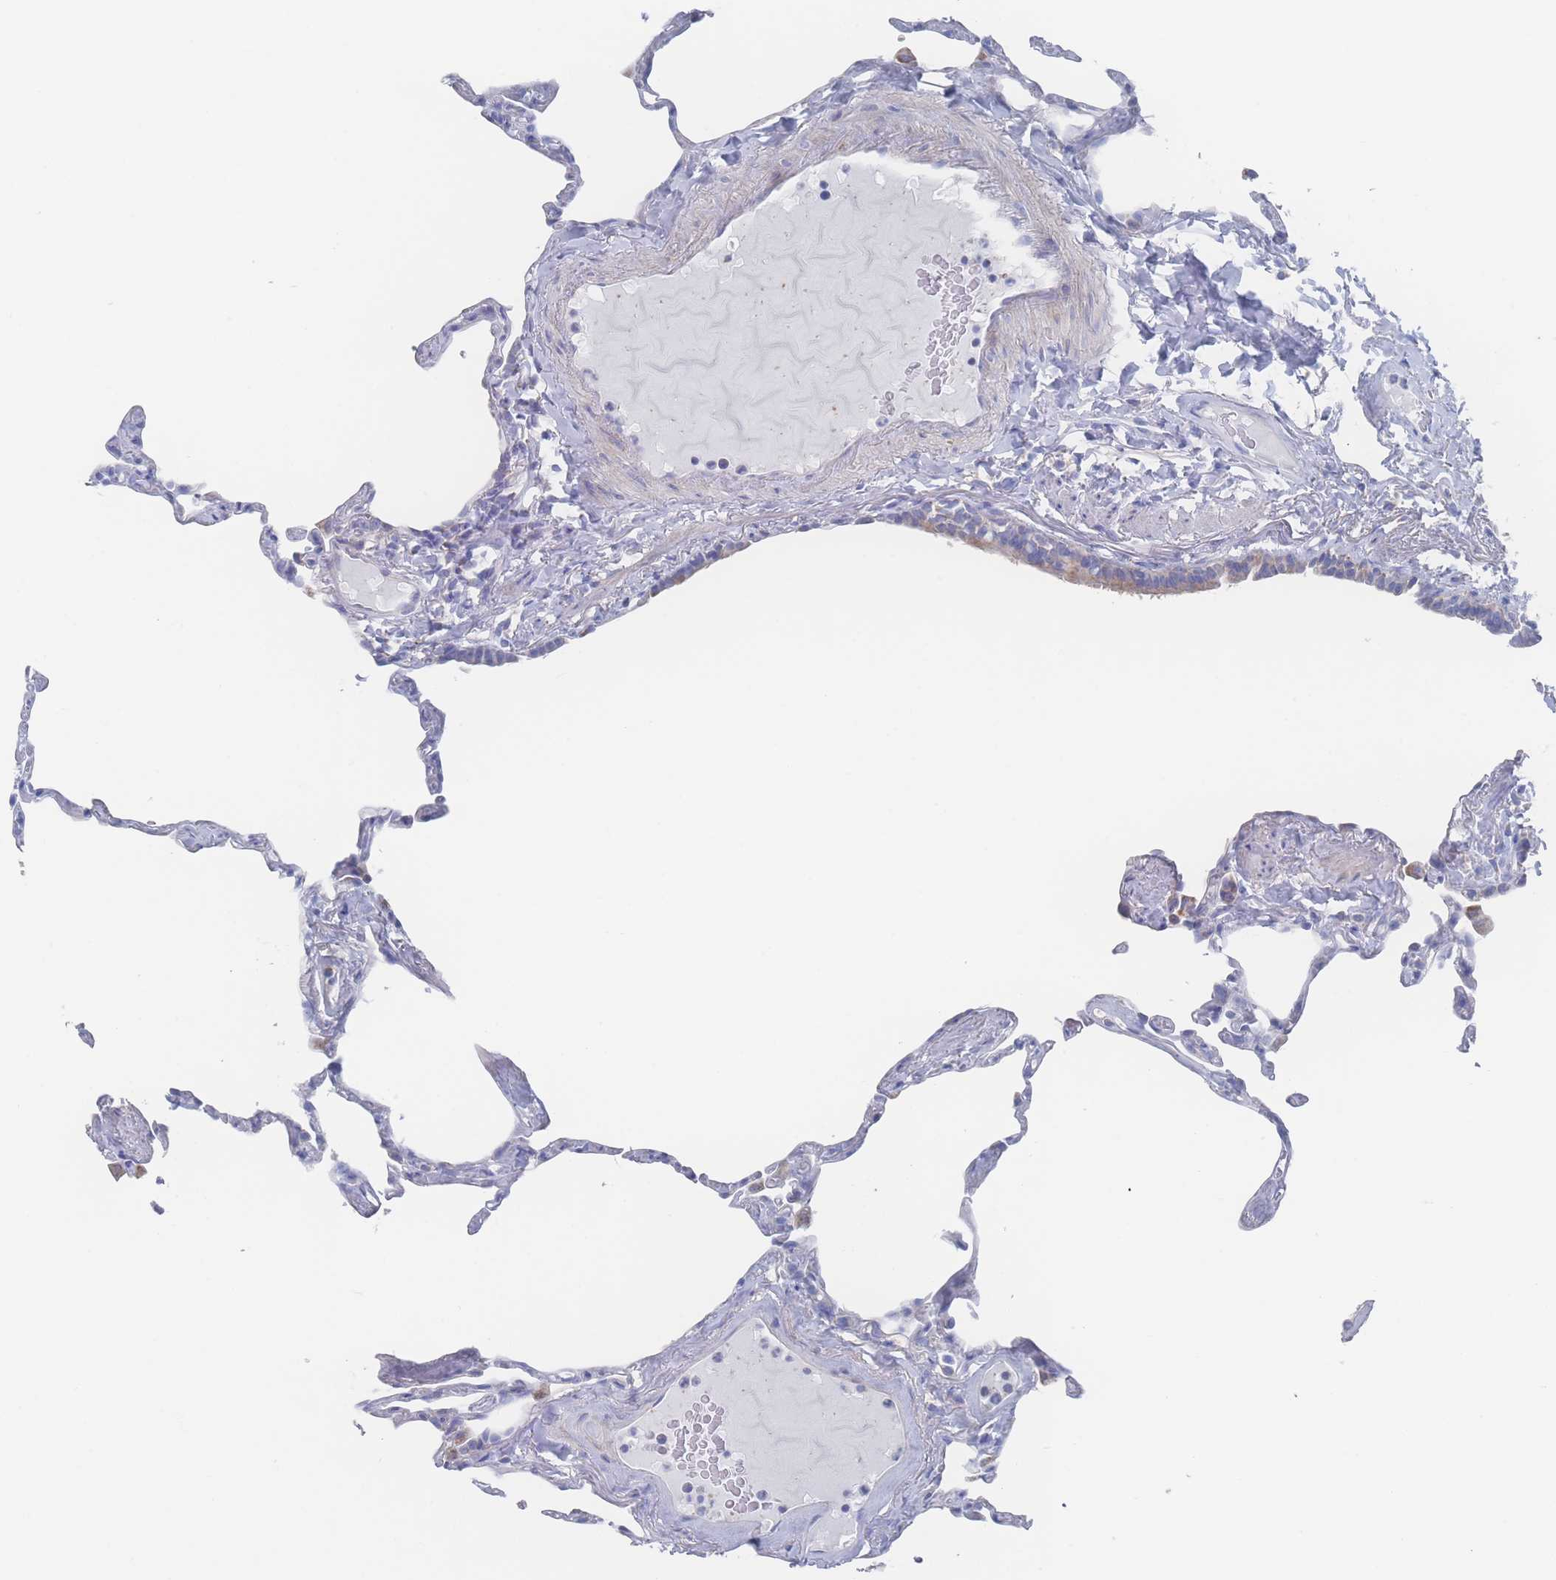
{"staining": {"intensity": "negative", "quantity": "none", "location": "none"}, "tissue": "lung", "cell_type": "Alveolar cells", "image_type": "normal", "snomed": [{"axis": "morphology", "description": "Normal tissue, NOS"}, {"axis": "topography", "description": "Lung"}], "caption": "High power microscopy micrograph of an immunohistochemistry histopathology image of normal lung, revealing no significant positivity in alveolar cells.", "gene": "SNPH", "patient": {"sex": "male", "age": 65}}